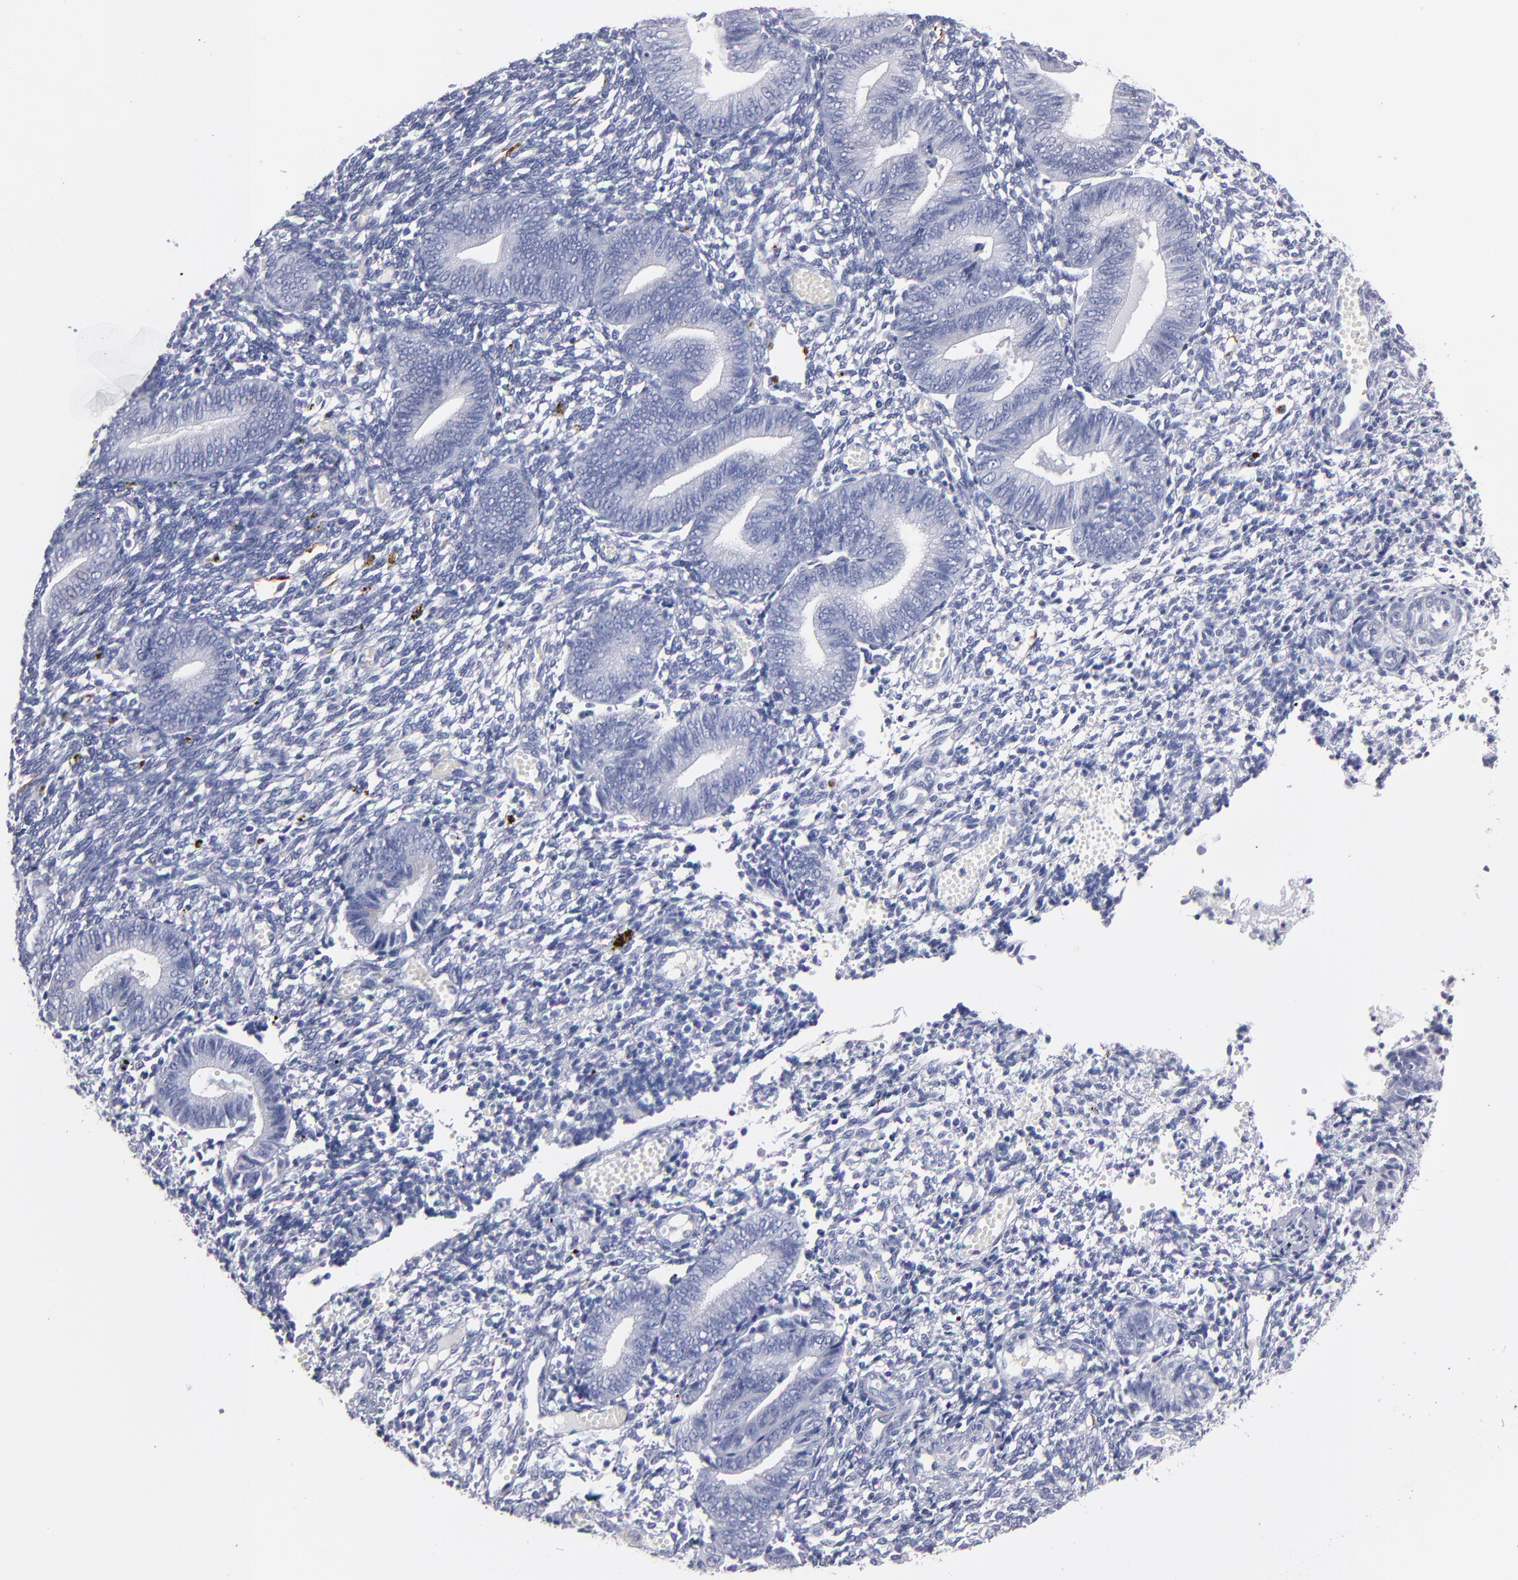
{"staining": {"intensity": "negative", "quantity": "none", "location": "none"}, "tissue": "endometrium", "cell_type": "Cells in endometrial stroma", "image_type": "normal", "snomed": [{"axis": "morphology", "description": "Normal tissue, NOS"}, {"axis": "topography", "description": "Uterus"}, {"axis": "topography", "description": "Endometrium"}], "caption": "This histopathology image is of benign endometrium stained with immunohistochemistry to label a protein in brown with the nuclei are counter-stained blue. There is no positivity in cells in endometrial stroma.", "gene": "FABP4", "patient": {"sex": "female", "age": 33}}